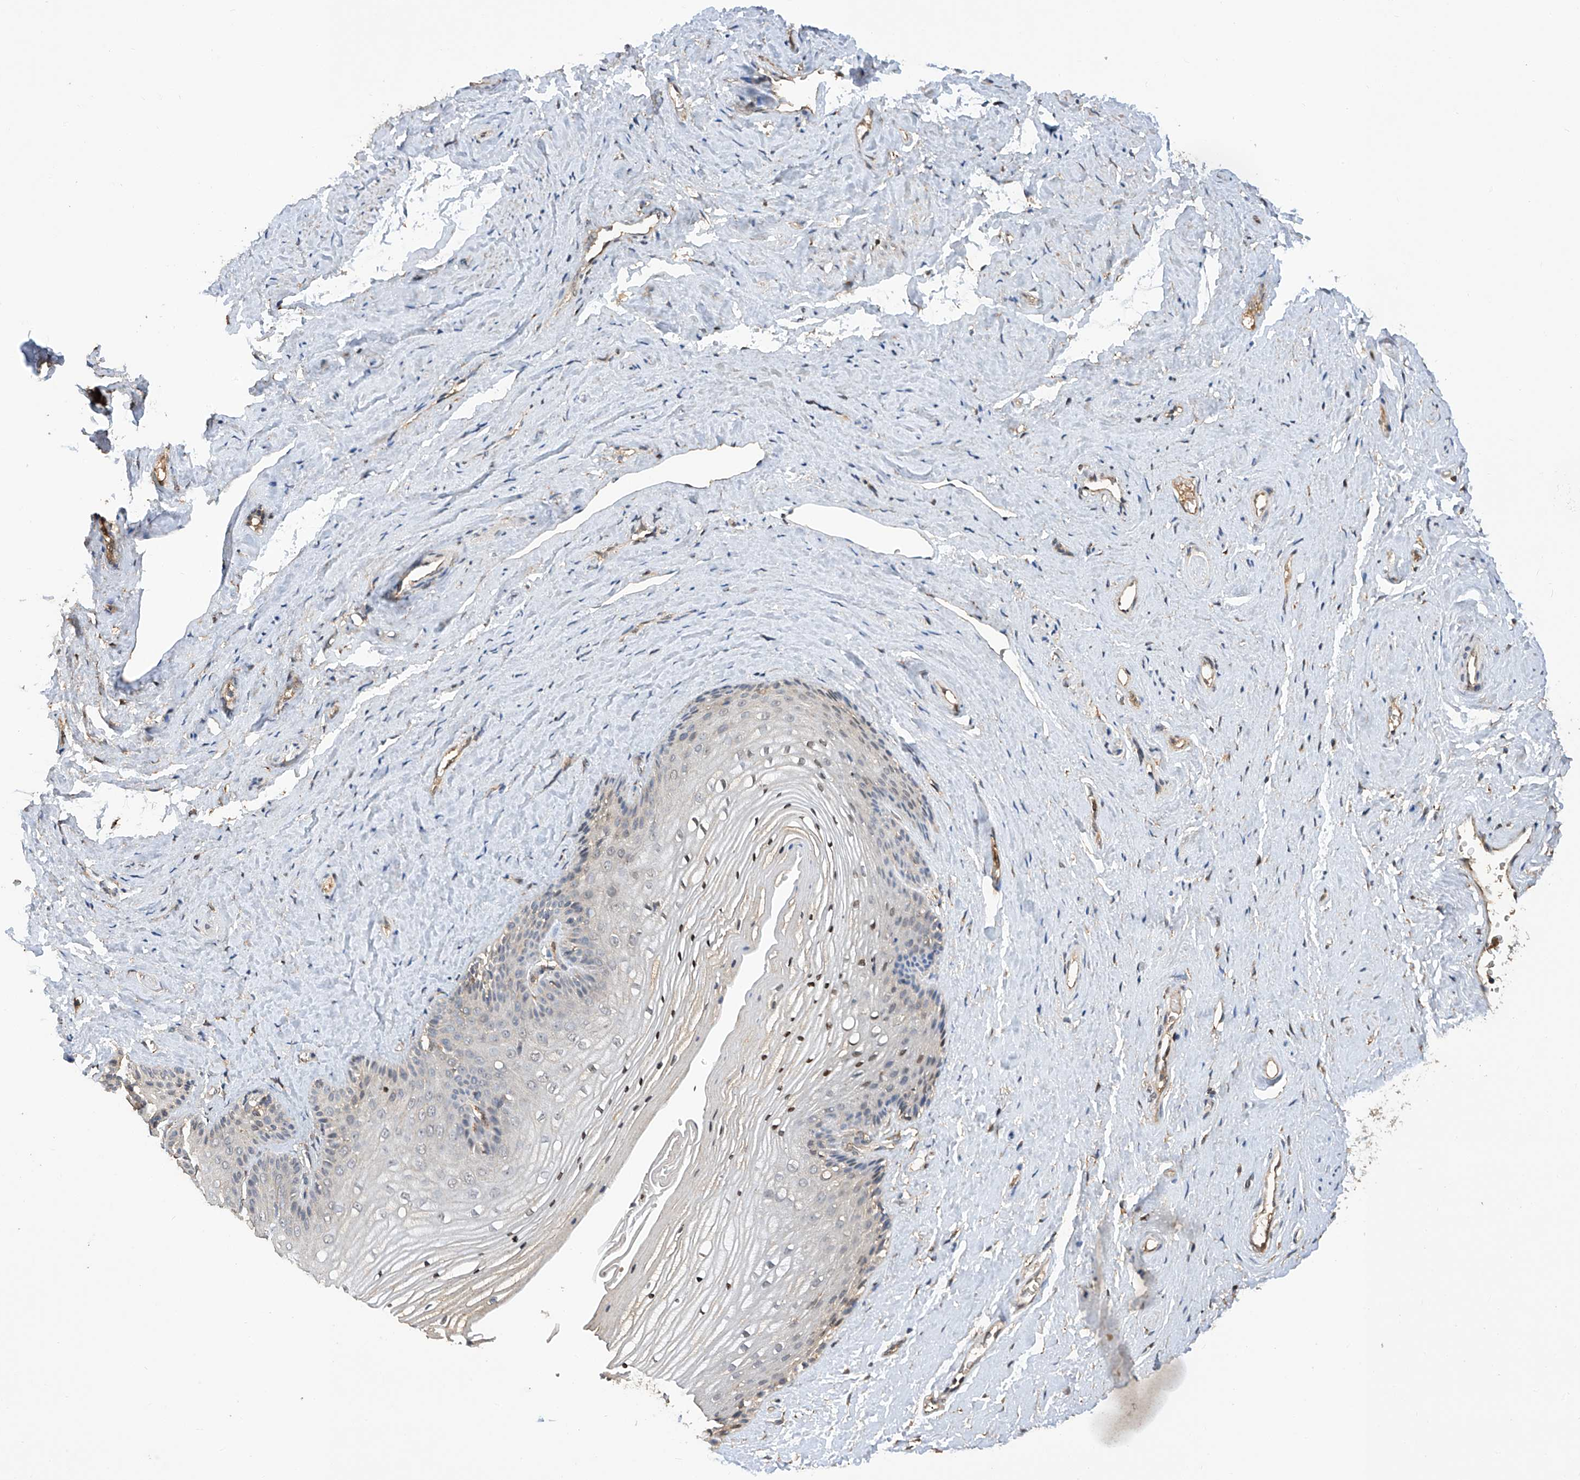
{"staining": {"intensity": "negative", "quantity": "none", "location": "none"}, "tissue": "vagina", "cell_type": "Squamous epithelial cells", "image_type": "normal", "snomed": [{"axis": "morphology", "description": "Normal tissue, NOS"}, {"axis": "topography", "description": "Vagina"}, {"axis": "topography", "description": "Cervix"}], "caption": "Immunohistochemistry micrograph of normal vagina: vagina stained with DAB displays no significant protein staining in squamous epithelial cells.", "gene": "RILPL2", "patient": {"sex": "female", "age": 40}}